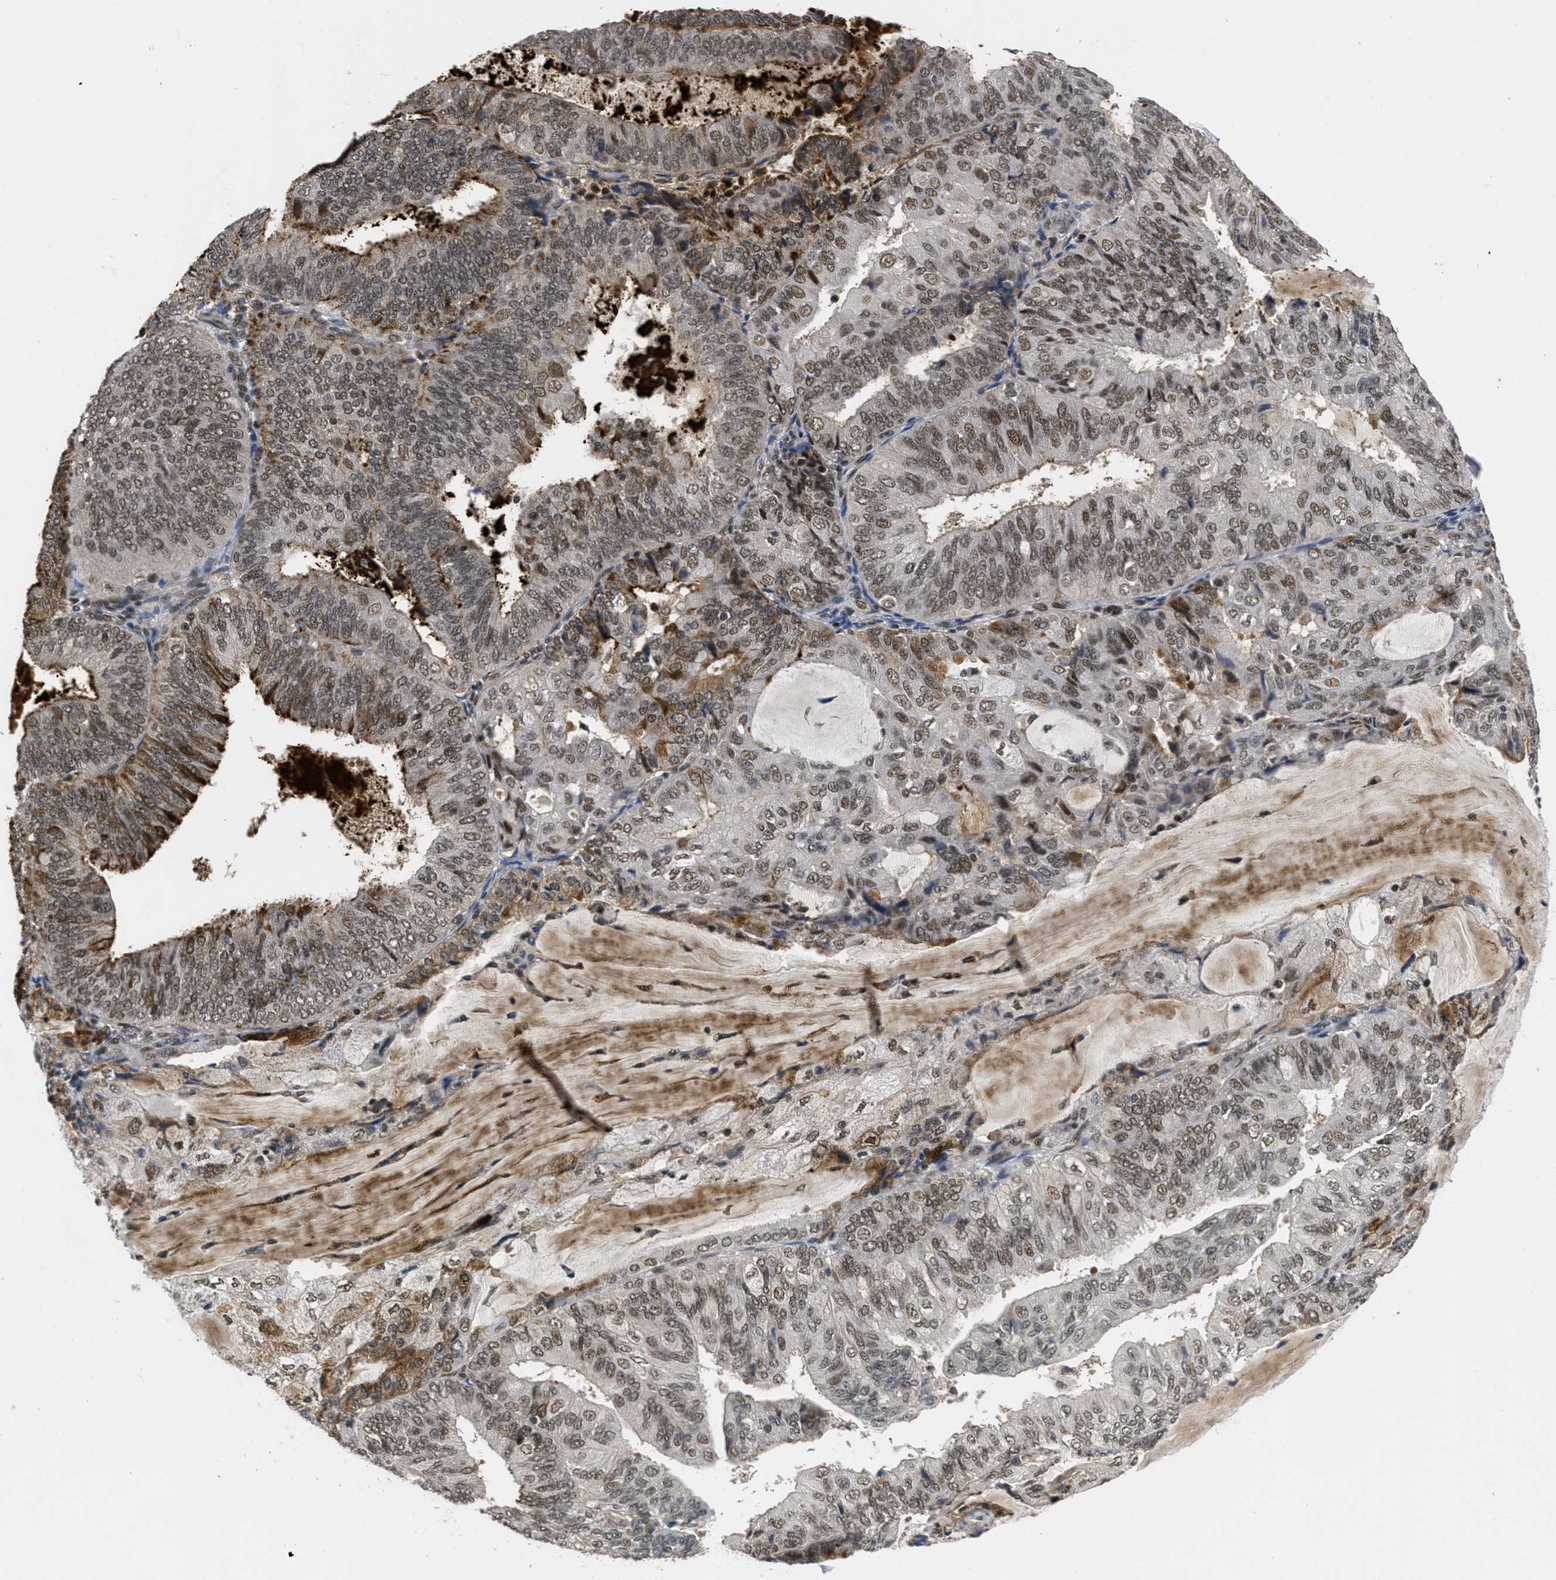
{"staining": {"intensity": "moderate", "quantity": ">75%", "location": "nuclear"}, "tissue": "endometrial cancer", "cell_type": "Tumor cells", "image_type": "cancer", "snomed": [{"axis": "morphology", "description": "Adenocarcinoma, NOS"}, {"axis": "topography", "description": "Endometrium"}], "caption": "Protein expression analysis of human endometrial cancer (adenocarcinoma) reveals moderate nuclear staining in about >75% of tumor cells.", "gene": "CUL4B", "patient": {"sex": "female", "age": 81}}